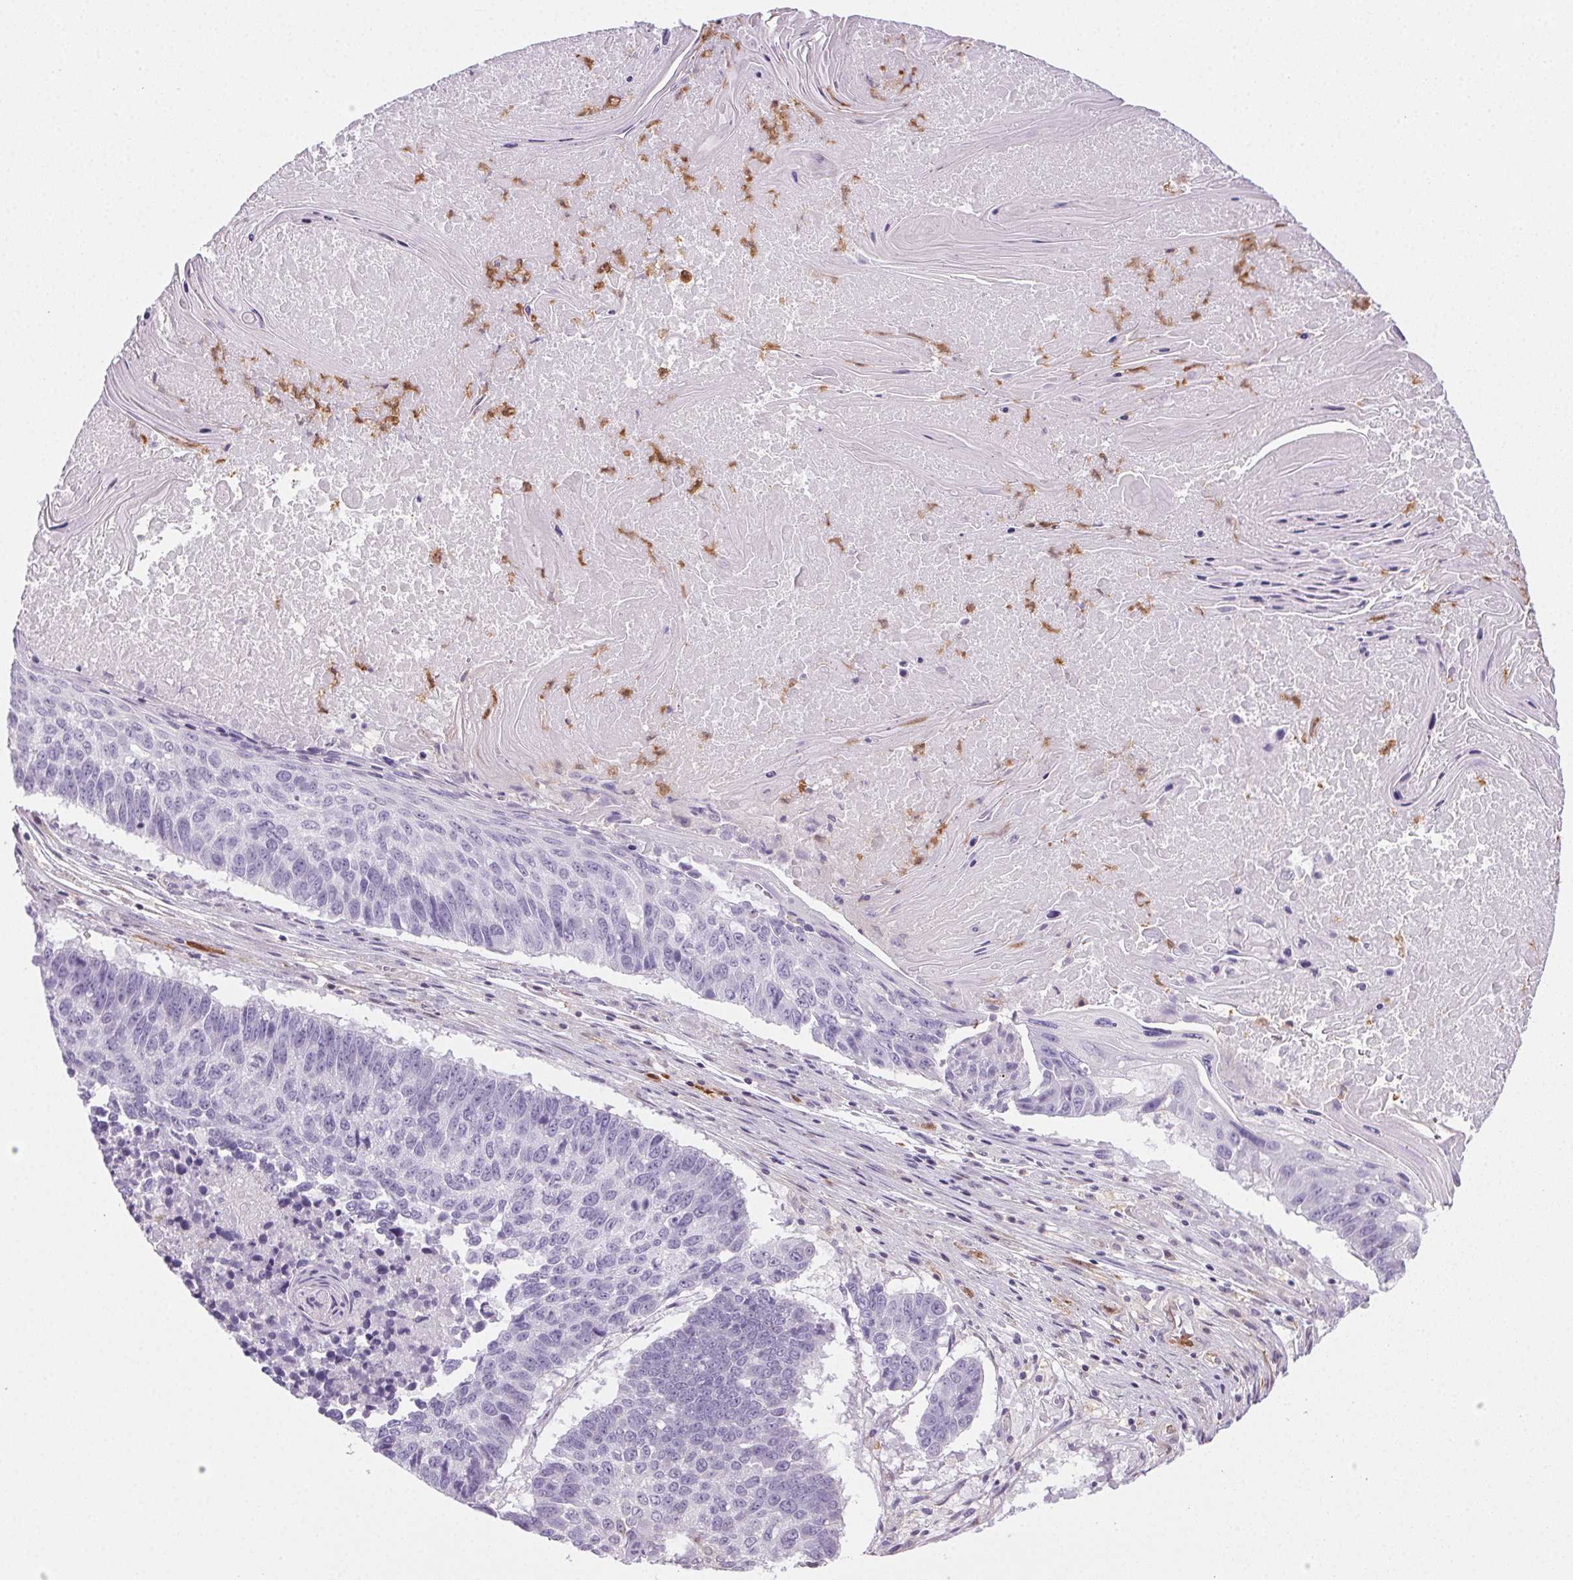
{"staining": {"intensity": "negative", "quantity": "none", "location": "none"}, "tissue": "lung cancer", "cell_type": "Tumor cells", "image_type": "cancer", "snomed": [{"axis": "morphology", "description": "Squamous cell carcinoma, NOS"}, {"axis": "topography", "description": "Lung"}], "caption": "Immunohistochemistry (IHC) micrograph of human lung cancer stained for a protein (brown), which exhibits no staining in tumor cells.", "gene": "TMEM45A", "patient": {"sex": "male", "age": 73}}